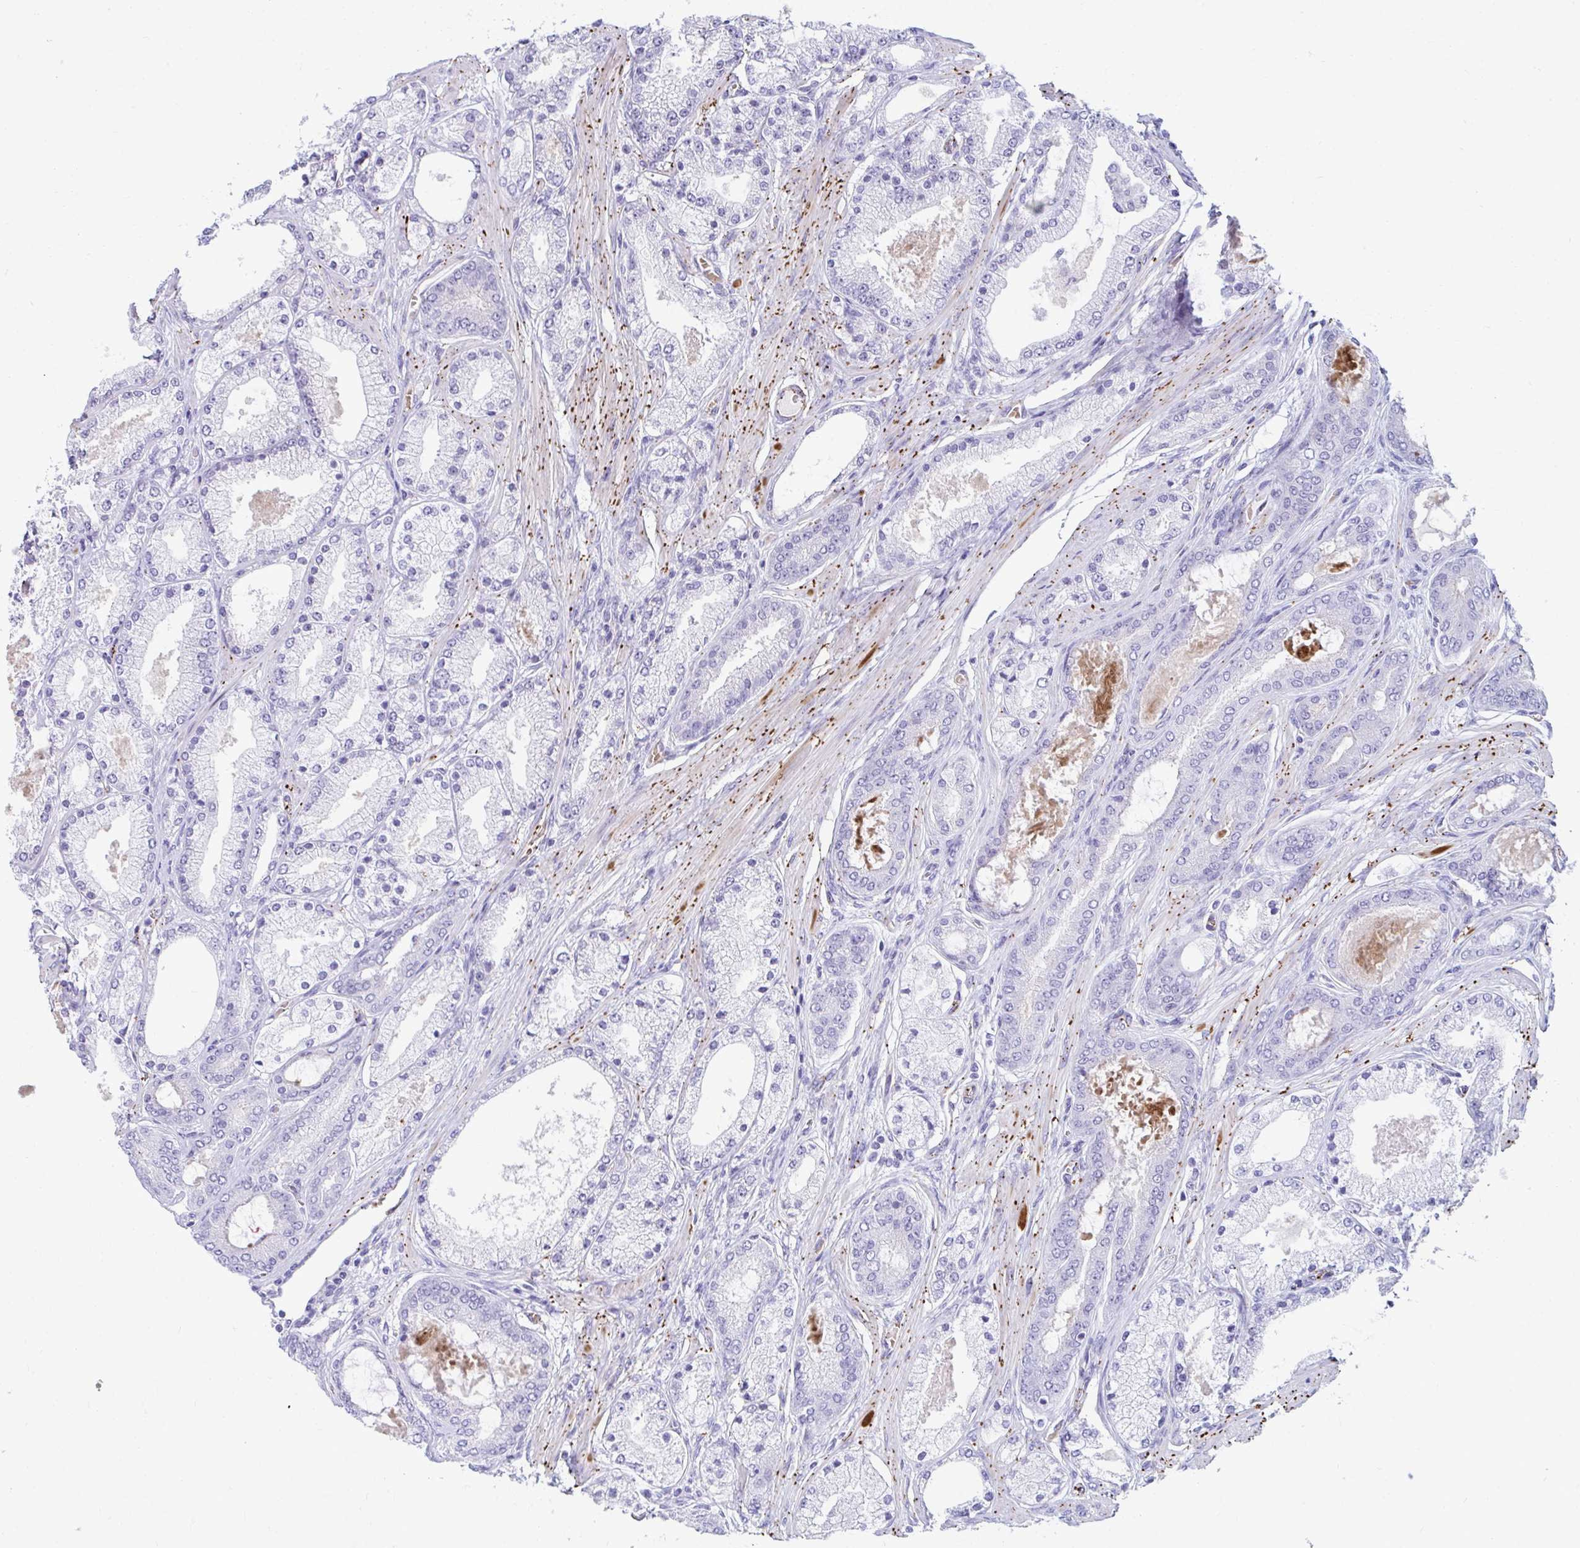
{"staining": {"intensity": "negative", "quantity": "none", "location": "none"}, "tissue": "prostate cancer", "cell_type": "Tumor cells", "image_type": "cancer", "snomed": [{"axis": "morphology", "description": "Adenocarcinoma, High grade"}, {"axis": "topography", "description": "Prostate"}], "caption": "Immunohistochemistry of human adenocarcinoma (high-grade) (prostate) reveals no positivity in tumor cells.", "gene": "UBL3", "patient": {"sex": "male", "age": 63}}